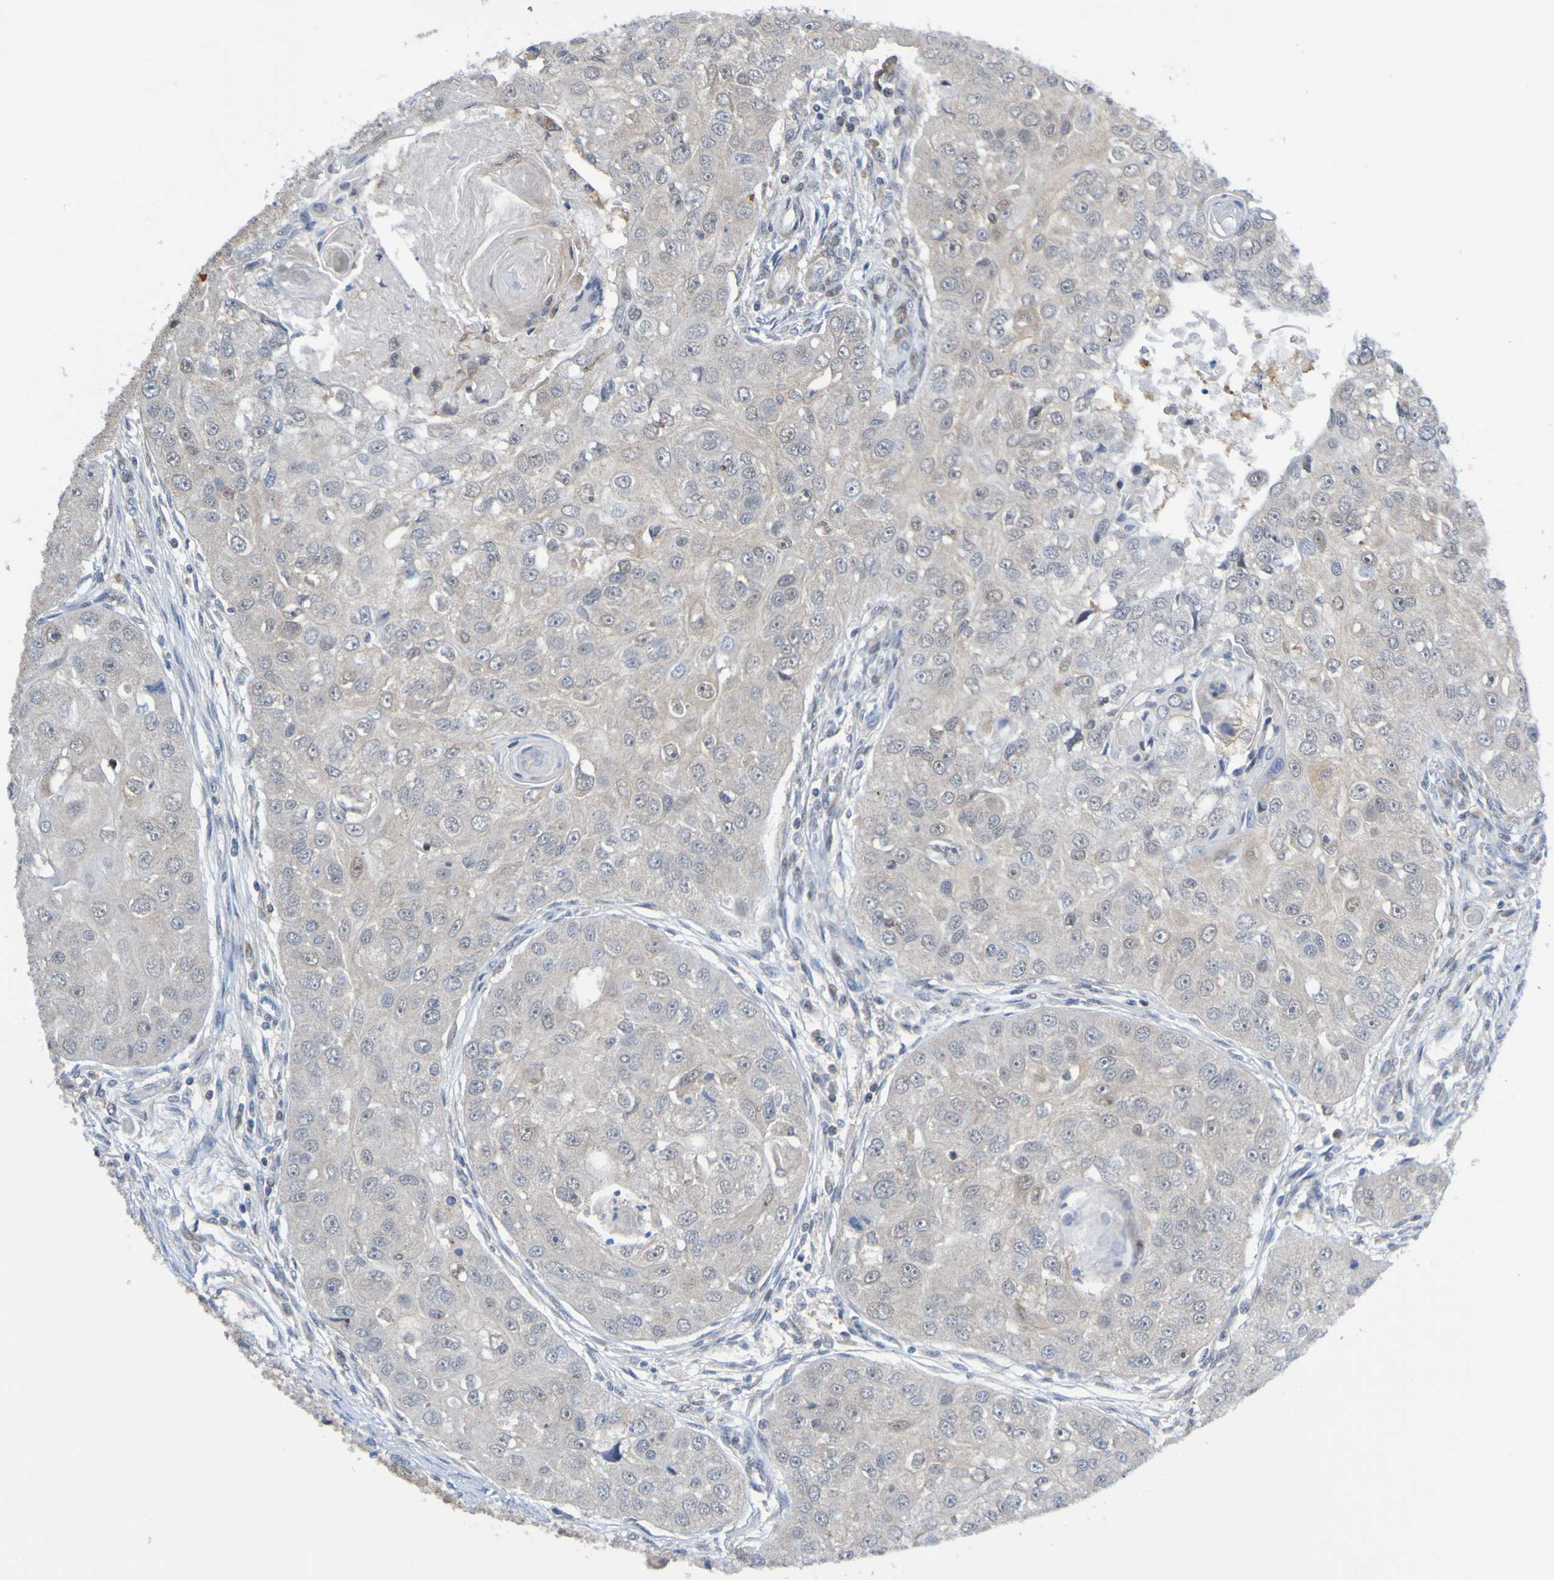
{"staining": {"intensity": "negative", "quantity": "none", "location": "none"}, "tissue": "head and neck cancer", "cell_type": "Tumor cells", "image_type": "cancer", "snomed": [{"axis": "morphology", "description": "Normal tissue, NOS"}, {"axis": "morphology", "description": "Squamous cell carcinoma, NOS"}, {"axis": "topography", "description": "Skeletal muscle"}, {"axis": "topography", "description": "Head-Neck"}], "caption": "The immunohistochemistry image has no significant expression in tumor cells of squamous cell carcinoma (head and neck) tissue.", "gene": "ATIC", "patient": {"sex": "male", "age": 51}}